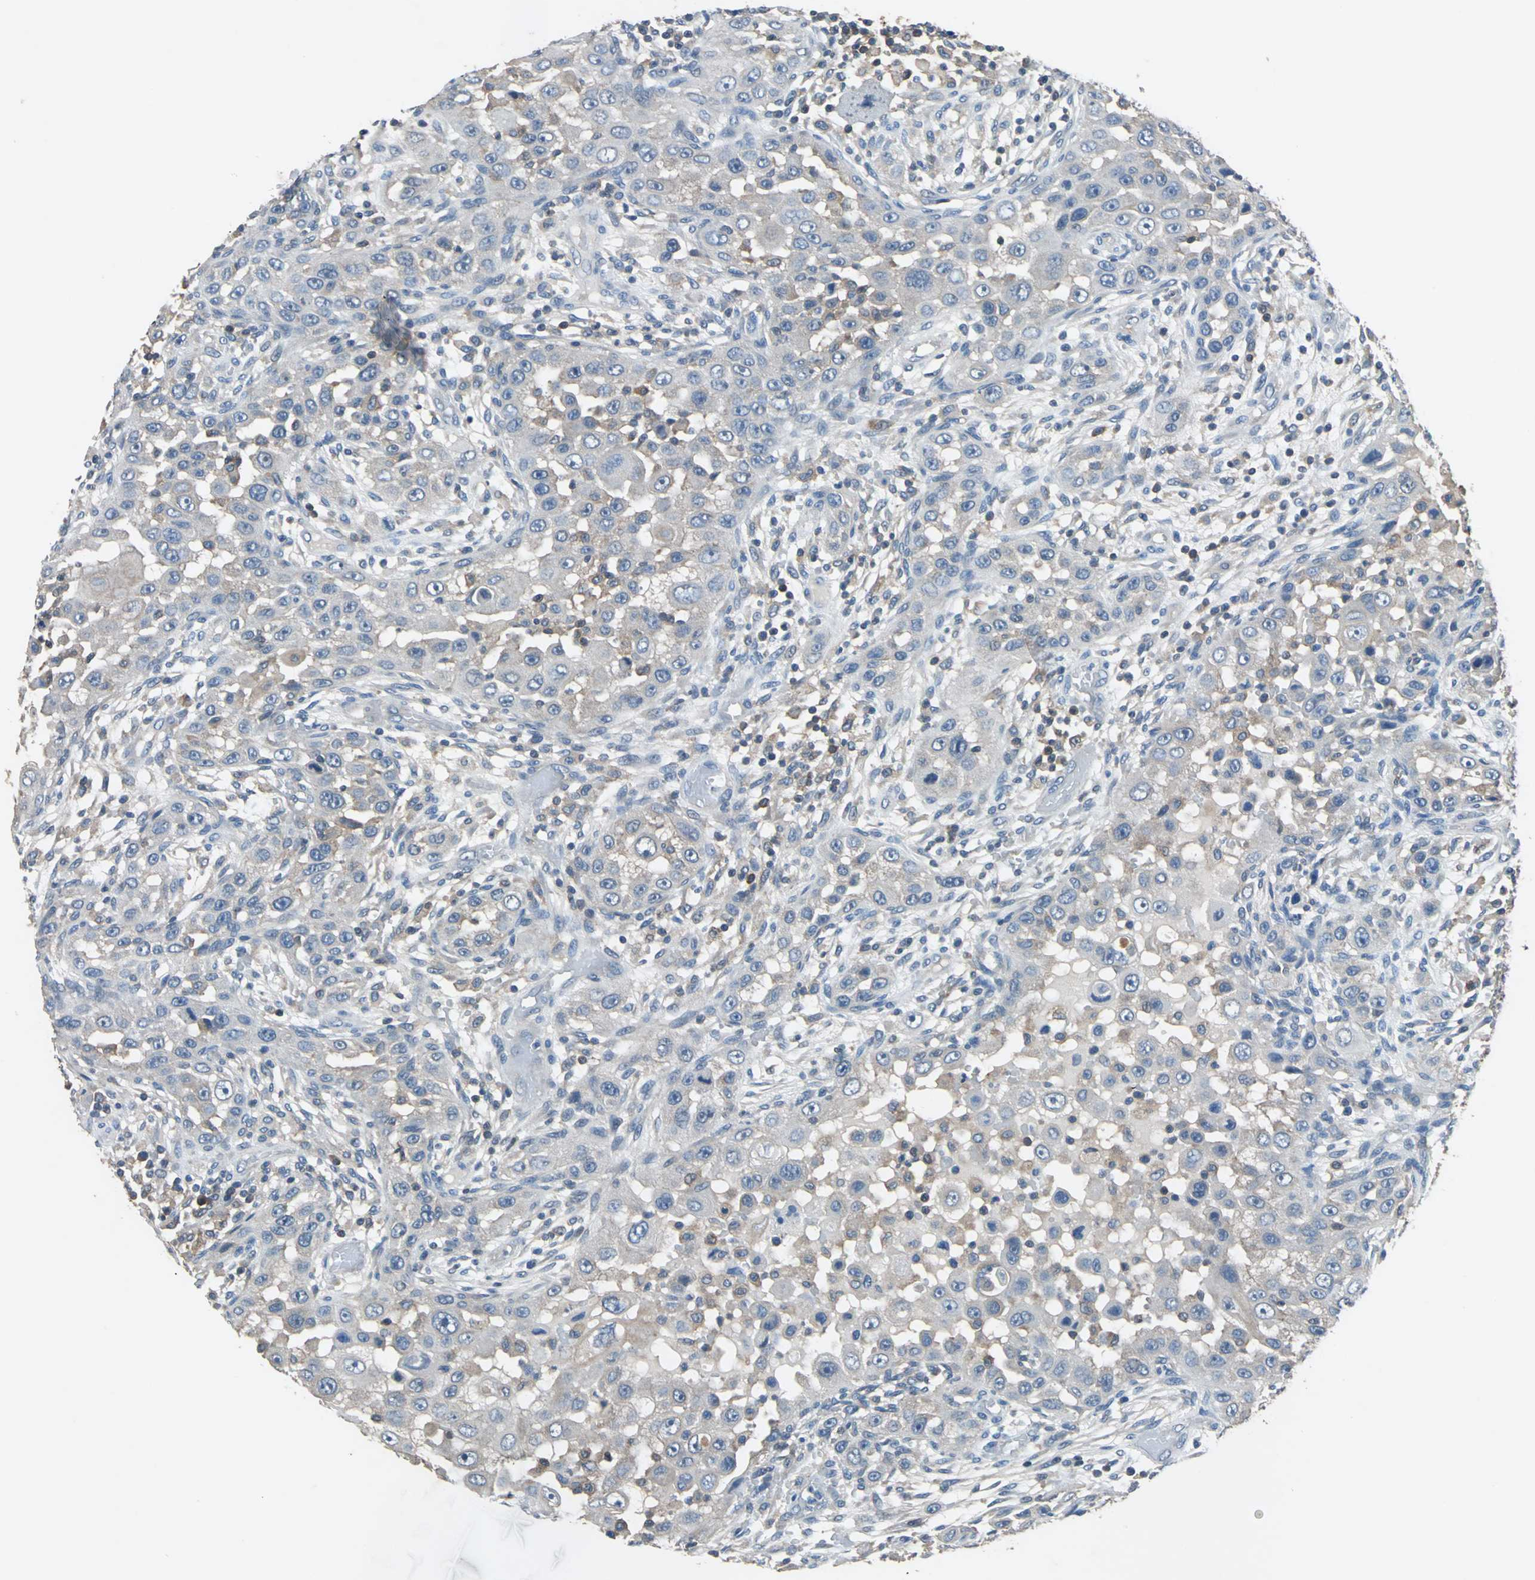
{"staining": {"intensity": "weak", "quantity": "25%-75%", "location": "cytoplasmic/membranous"}, "tissue": "head and neck cancer", "cell_type": "Tumor cells", "image_type": "cancer", "snomed": [{"axis": "morphology", "description": "Carcinoma, NOS"}, {"axis": "topography", "description": "Head-Neck"}], "caption": "Immunohistochemistry (IHC) histopathology image of human carcinoma (head and neck) stained for a protein (brown), which displays low levels of weak cytoplasmic/membranous staining in about 25%-75% of tumor cells.", "gene": "PRKCA", "patient": {"sex": "male", "age": 87}}